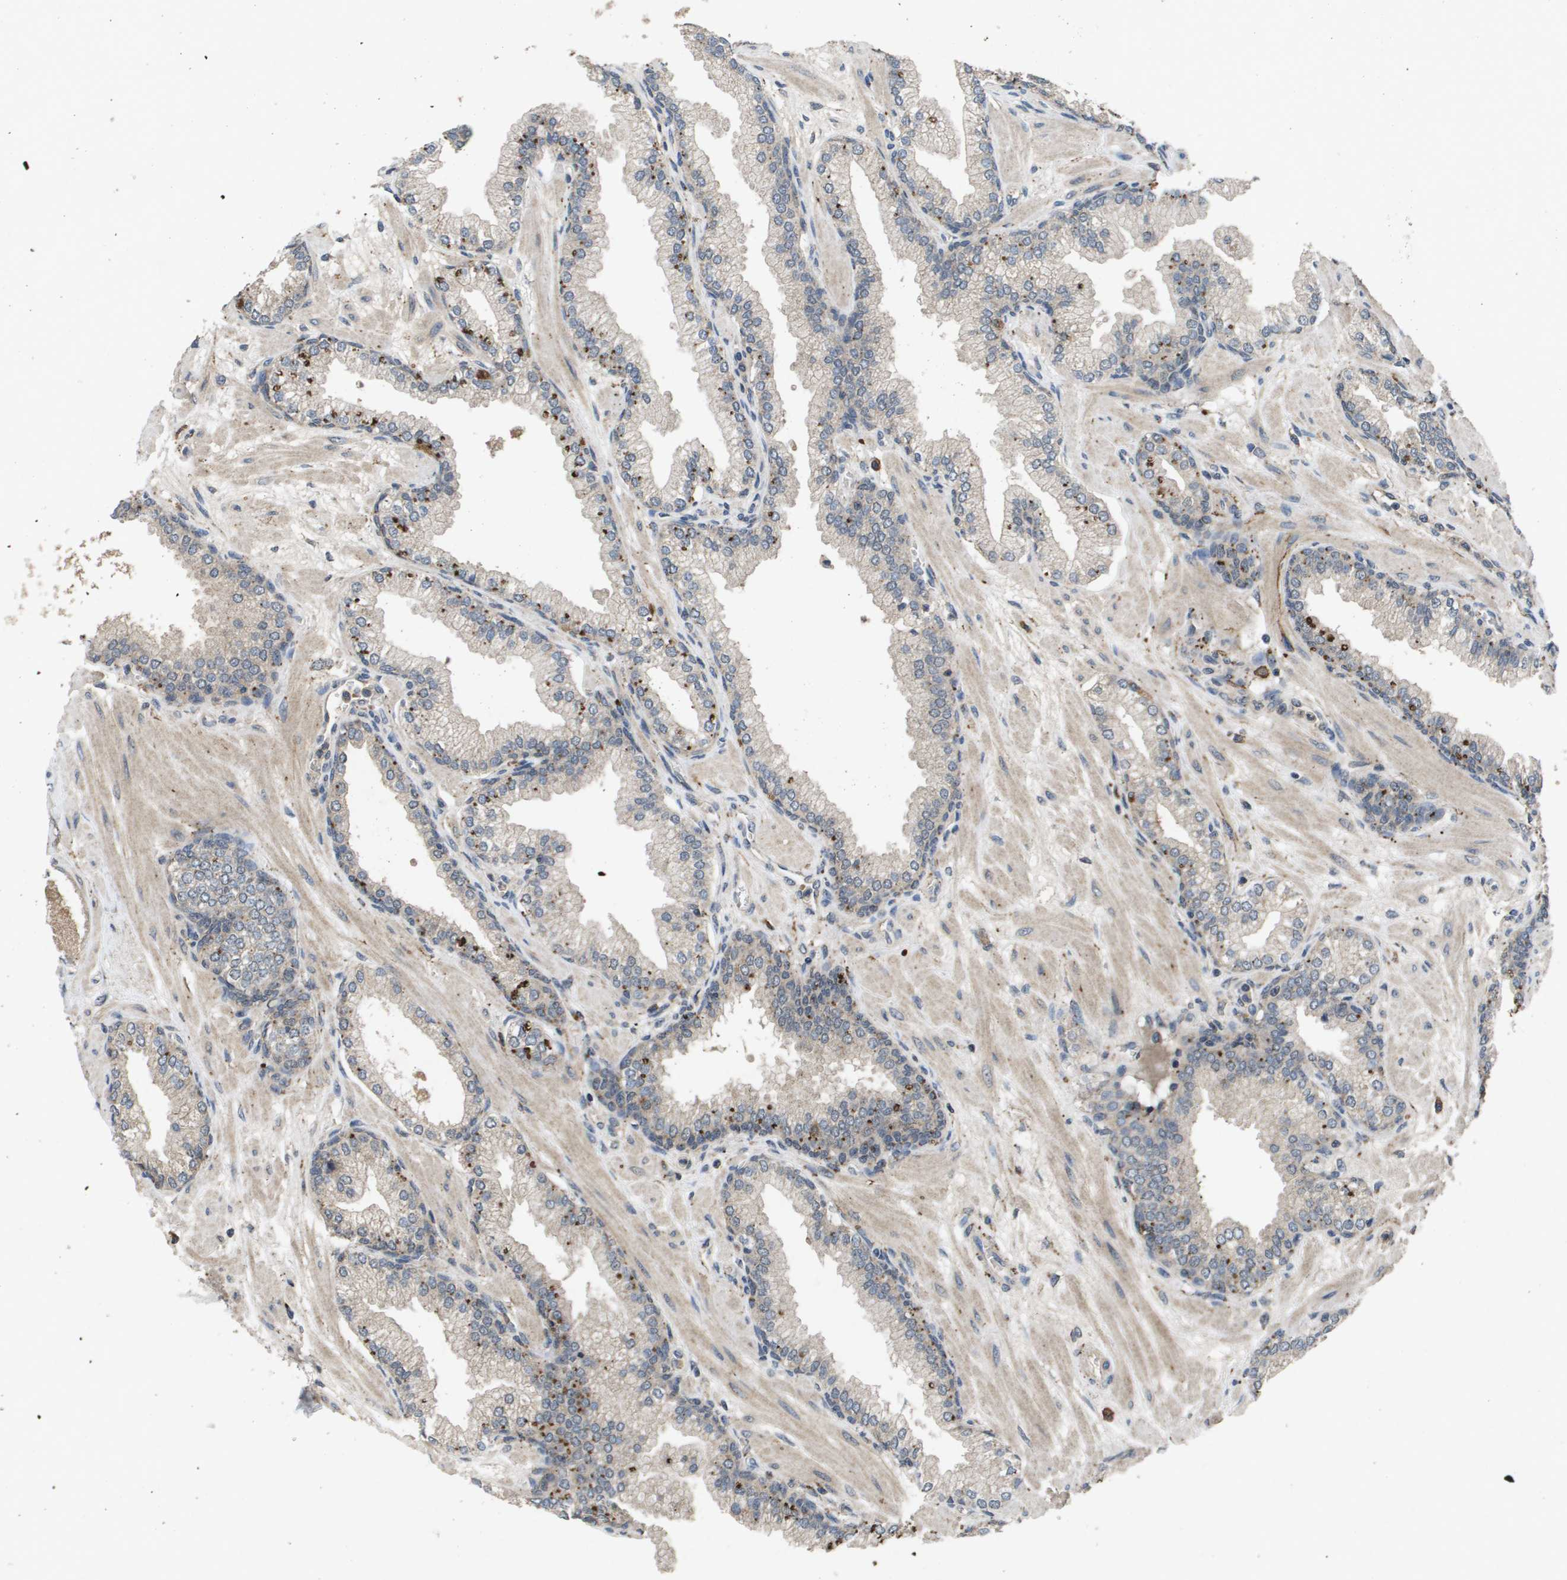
{"staining": {"intensity": "strong", "quantity": "<25%", "location": "cytoplasmic/membranous"}, "tissue": "prostate", "cell_type": "Glandular cells", "image_type": "normal", "snomed": [{"axis": "morphology", "description": "Normal tissue, NOS"}, {"axis": "morphology", "description": "Urothelial carcinoma, Low grade"}, {"axis": "topography", "description": "Urinary bladder"}, {"axis": "topography", "description": "Prostate"}], "caption": "Immunohistochemistry (IHC) staining of unremarkable prostate, which reveals medium levels of strong cytoplasmic/membranous expression in about <25% of glandular cells indicating strong cytoplasmic/membranous protein positivity. The staining was performed using DAB (brown) for protein detection and nuclei were counterstained in hematoxylin (blue).", "gene": "PROC", "patient": {"sex": "male", "age": 60}}